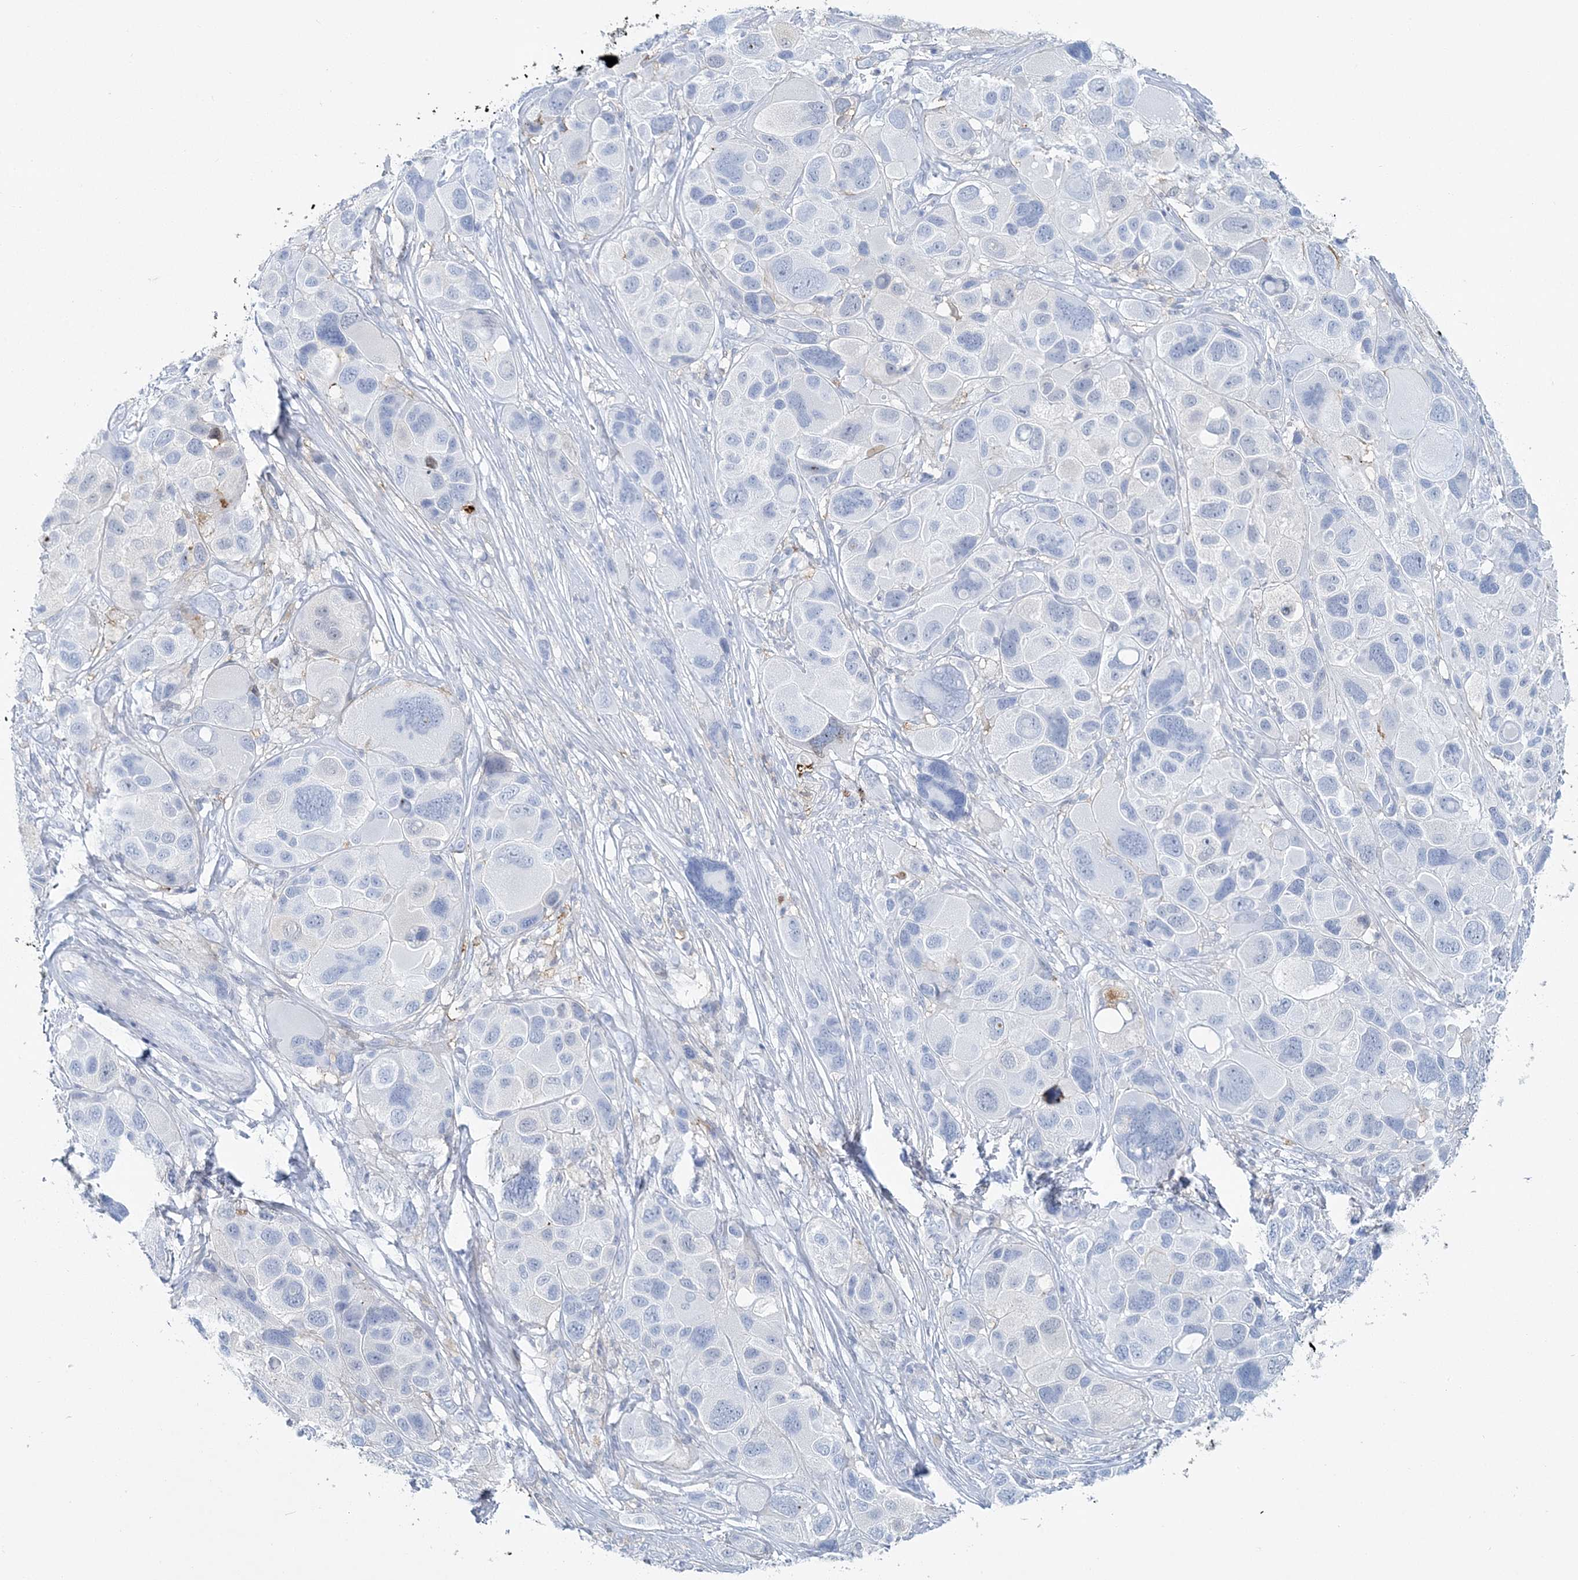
{"staining": {"intensity": "negative", "quantity": "none", "location": "none"}, "tissue": "melanoma", "cell_type": "Tumor cells", "image_type": "cancer", "snomed": [{"axis": "morphology", "description": "Malignant melanoma, NOS"}, {"axis": "topography", "description": "Skin of trunk"}], "caption": "Micrograph shows no significant protein staining in tumor cells of melanoma.", "gene": "NKX6-1", "patient": {"sex": "male", "age": 71}}